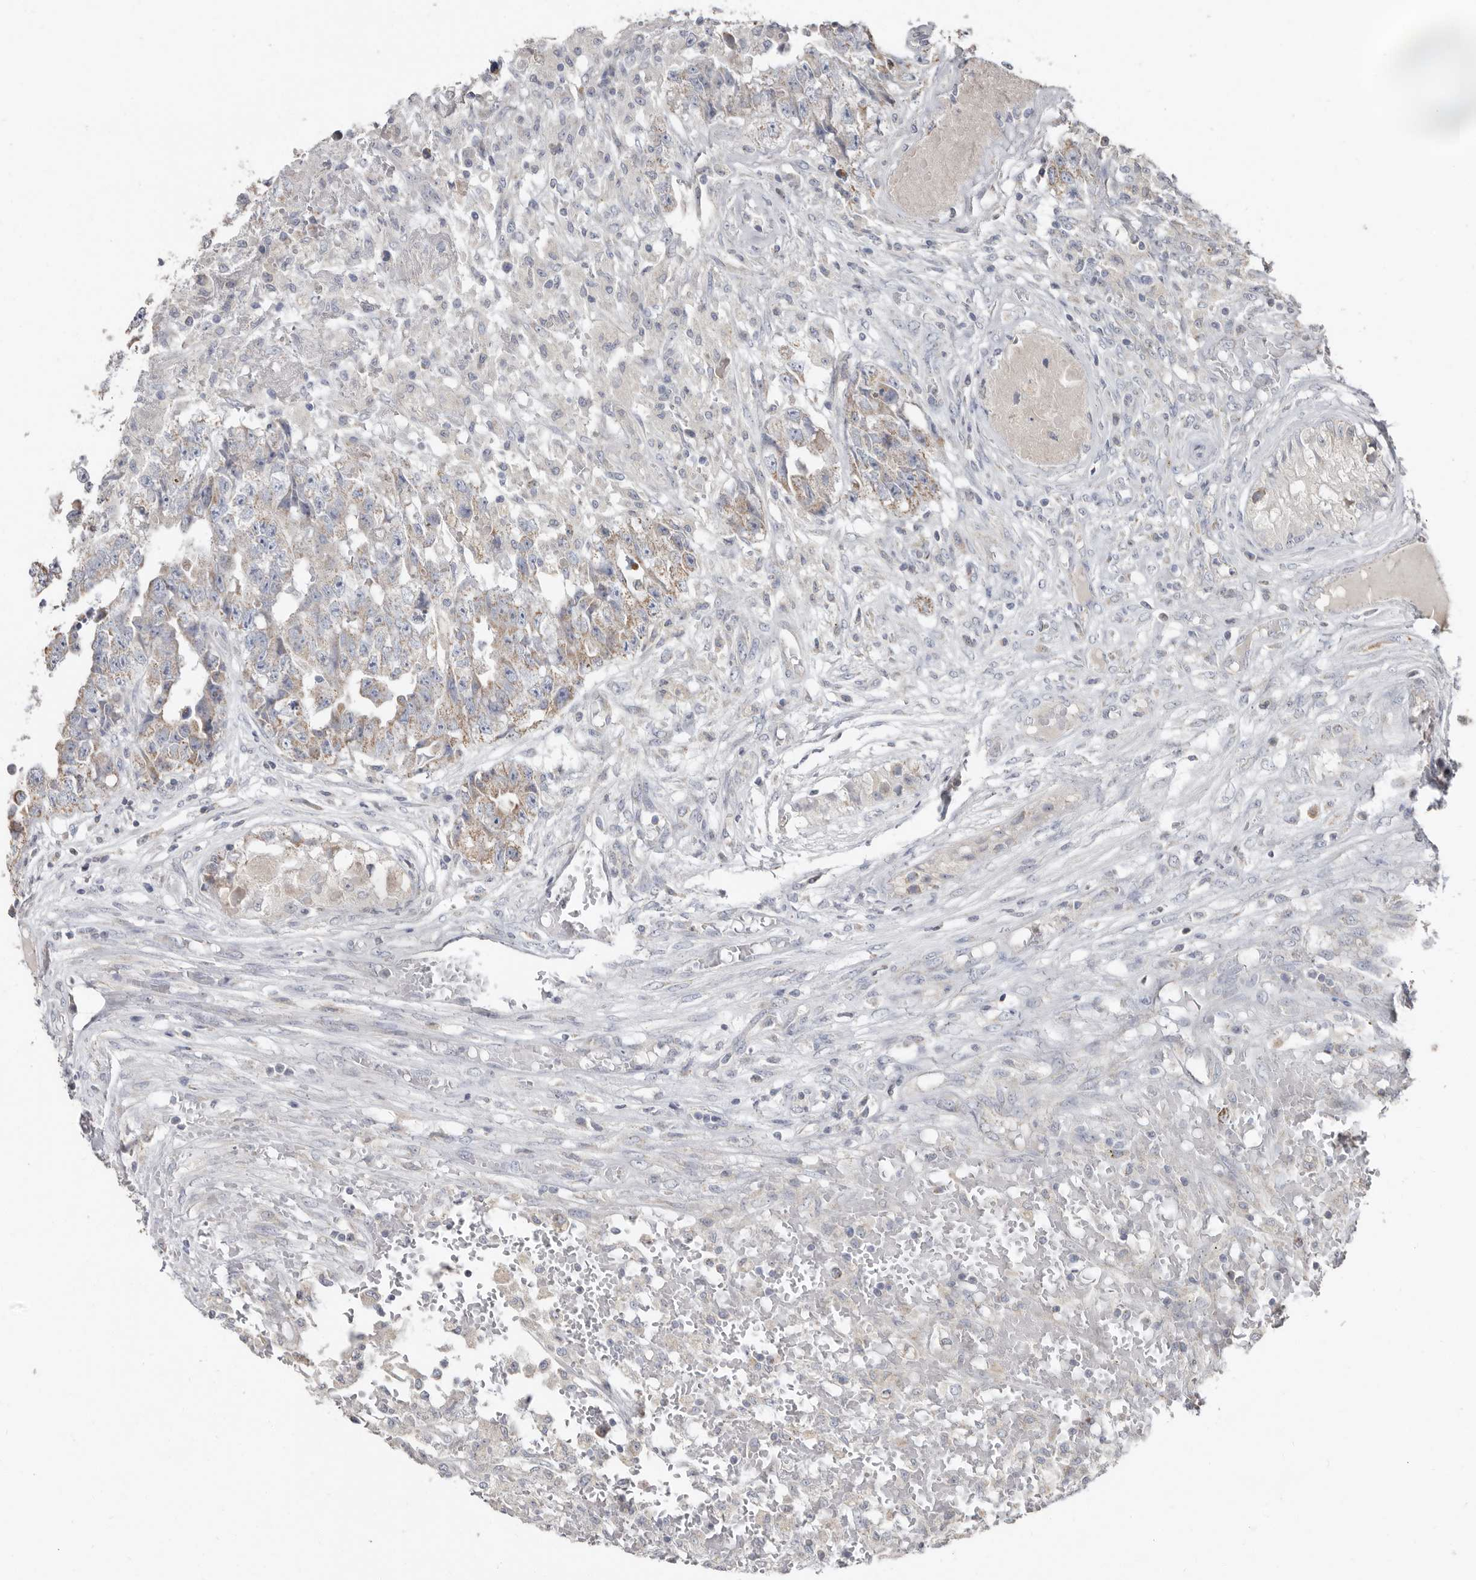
{"staining": {"intensity": "weak", "quantity": "<25%", "location": "cytoplasmic/membranous"}, "tissue": "testis cancer", "cell_type": "Tumor cells", "image_type": "cancer", "snomed": [{"axis": "morphology", "description": "Carcinoma, Embryonal, NOS"}, {"axis": "topography", "description": "Testis"}], "caption": "Human embryonal carcinoma (testis) stained for a protein using IHC displays no expression in tumor cells.", "gene": "KIF26B", "patient": {"sex": "male", "age": 25}}